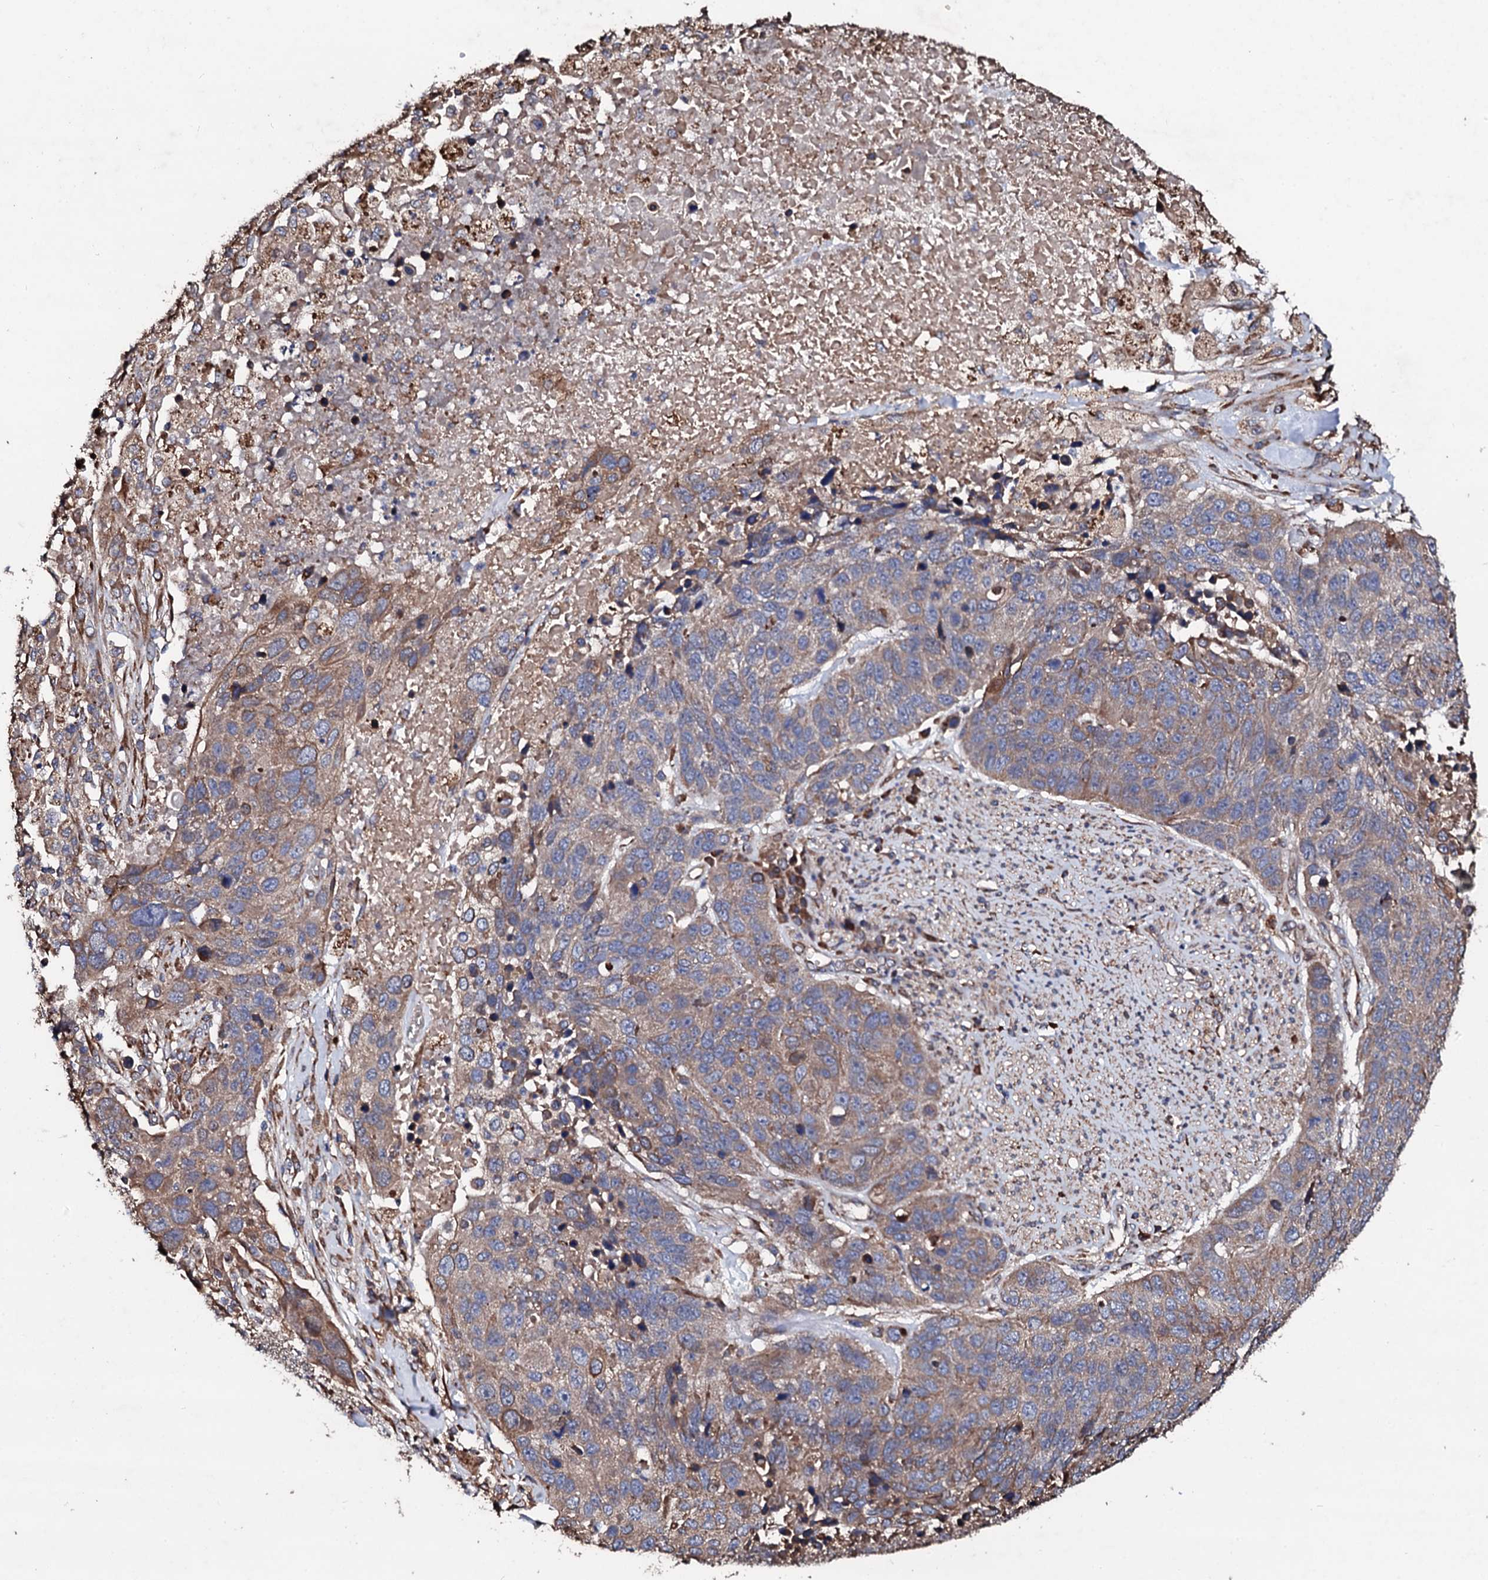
{"staining": {"intensity": "moderate", "quantity": ">75%", "location": "cytoplasmic/membranous"}, "tissue": "lung cancer", "cell_type": "Tumor cells", "image_type": "cancer", "snomed": [{"axis": "morphology", "description": "Normal tissue, NOS"}, {"axis": "morphology", "description": "Squamous cell carcinoma, NOS"}, {"axis": "topography", "description": "Lymph node"}, {"axis": "topography", "description": "Lung"}], "caption": "Immunohistochemical staining of human lung cancer reveals moderate cytoplasmic/membranous protein expression in approximately >75% of tumor cells.", "gene": "CKAP5", "patient": {"sex": "male", "age": 66}}